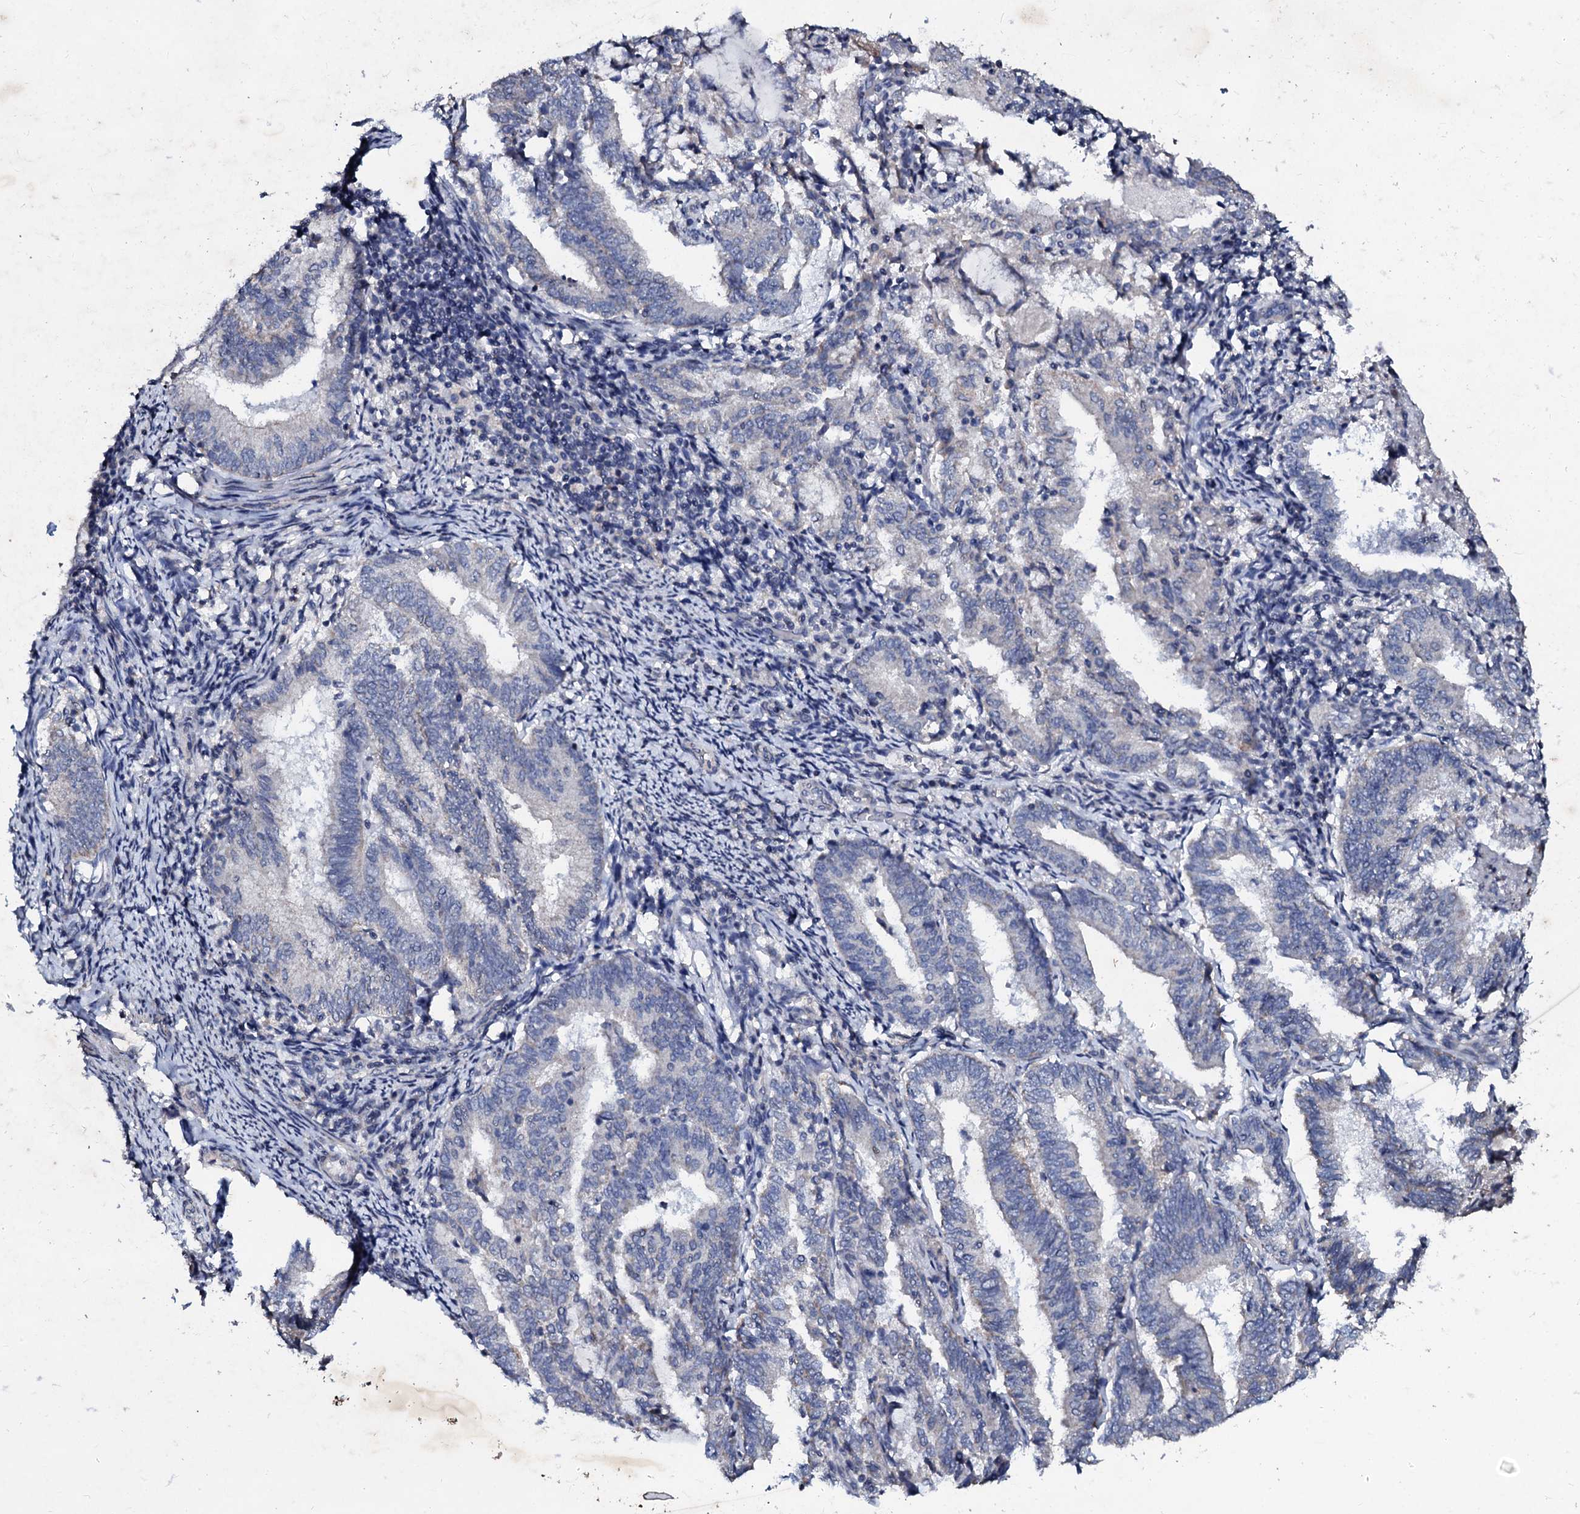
{"staining": {"intensity": "negative", "quantity": "none", "location": "none"}, "tissue": "endometrial cancer", "cell_type": "Tumor cells", "image_type": "cancer", "snomed": [{"axis": "morphology", "description": "Adenocarcinoma, NOS"}, {"axis": "topography", "description": "Endometrium"}], "caption": "IHC histopathology image of neoplastic tissue: human adenocarcinoma (endometrial) stained with DAB shows no significant protein staining in tumor cells.", "gene": "SLC37A4", "patient": {"sex": "female", "age": 80}}